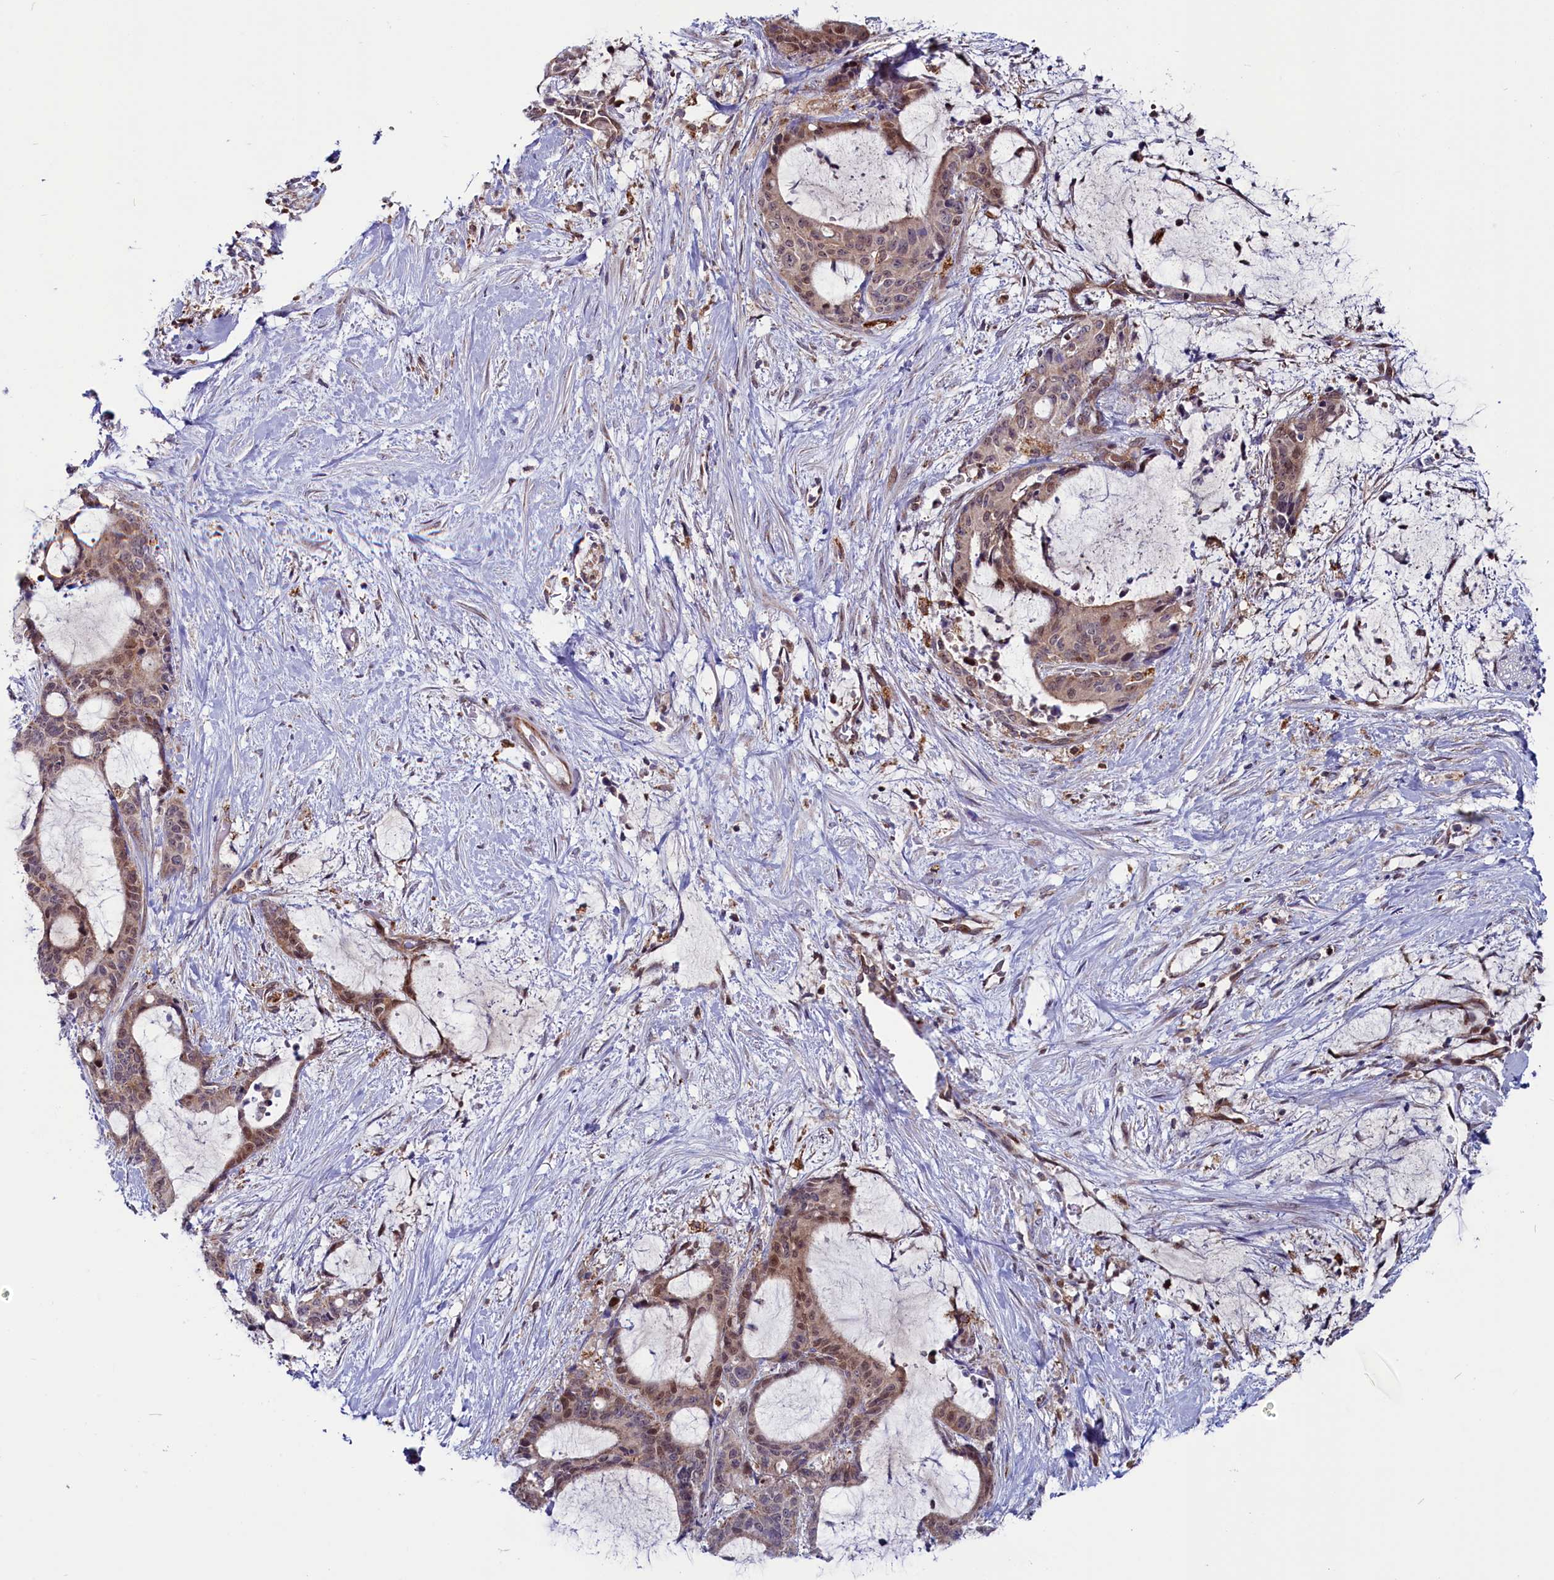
{"staining": {"intensity": "weak", "quantity": ">75%", "location": "cytoplasmic/membranous,nuclear"}, "tissue": "liver cancer", "cell_type": "Tumor cells", "image_type": "cancer", "snomed": [{"axis": "morphology", "description": "Normal tissue, NOS"}, {"axis": "morphology", "description": "Cholangiocarcinoma"}, {"axis": "topography", "description": "Liver"}, {"axis": "topography", "description": "Peripheral nerve tissue"}], "caption": "This micrograph reveals immunohistochemistry (IHC) staining of liver cancer, with low weak cytoplasmic/membranous and nuclear positivity in approximately >75% of tumor cells.", "gene": "CIAPIN1", "patient": {"sex": "female", "age": 73}}